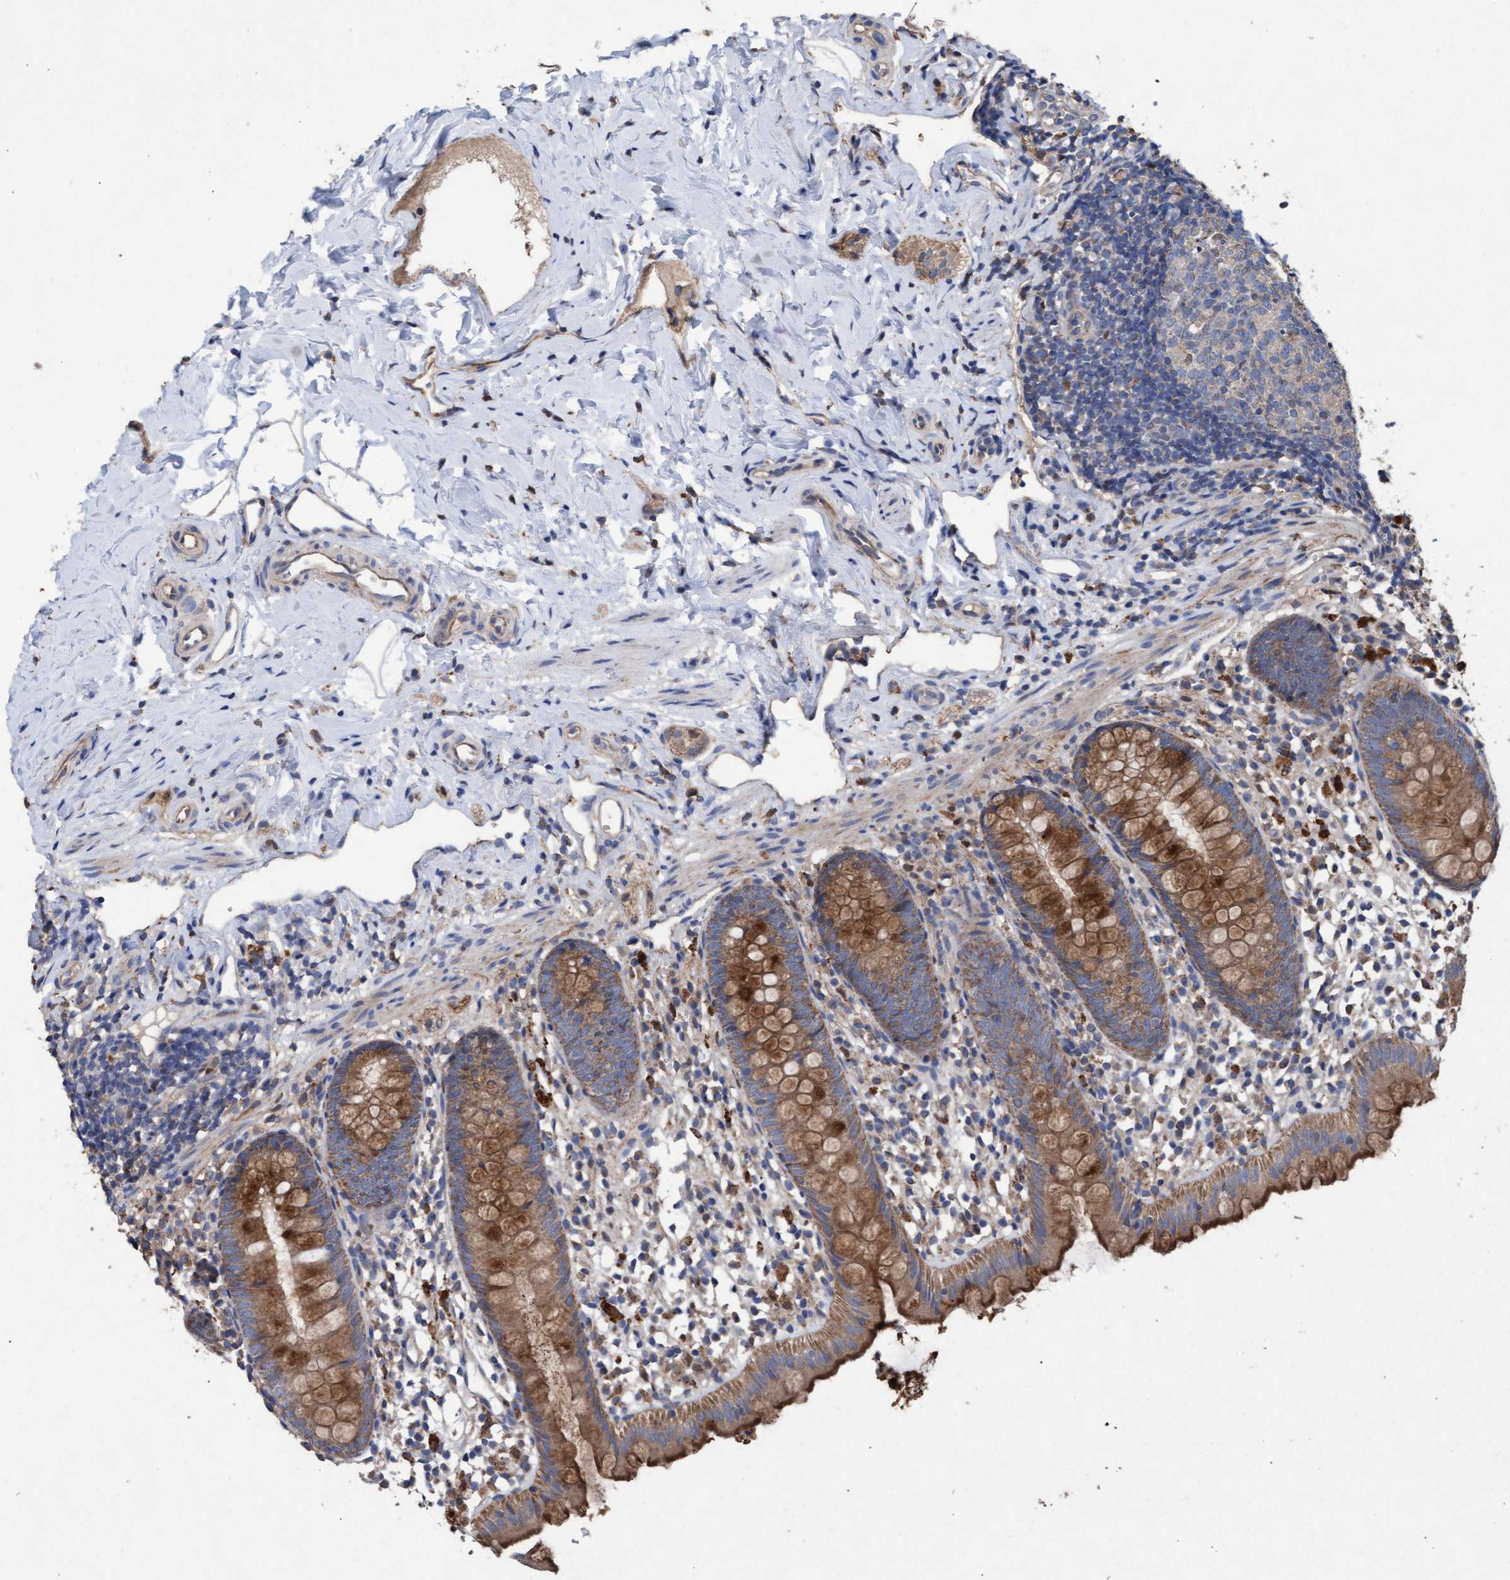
{"staining": {"intensity": "moderate", "quantity": ">75%", "location": "cytoplasmic/membranous"}, "tissue": "appendix", "cell_type": "Glandular cells", "image_type": "normal", "snomed": [{"axis": "morphology", "description": "Normal tissue, NOS"}, {"axis": "topography", "description": "Appendix"}], "caption": "Immunohistochemistry staining of unremarkable appendix, which reveals medium levels of moderate cytoplasmic/membranous positivity in approximately >75% of glandular cells indicating moderate cytoplasmic/membranous protein positivity. The staining was performed using DAB (3,3'-diaminobenzidine) (brown) for protein detection and nuclei were counterstained in hematoxylin (blue).", "gene": "MRPL38", "patient": {"sex": "female", "age": 20}}